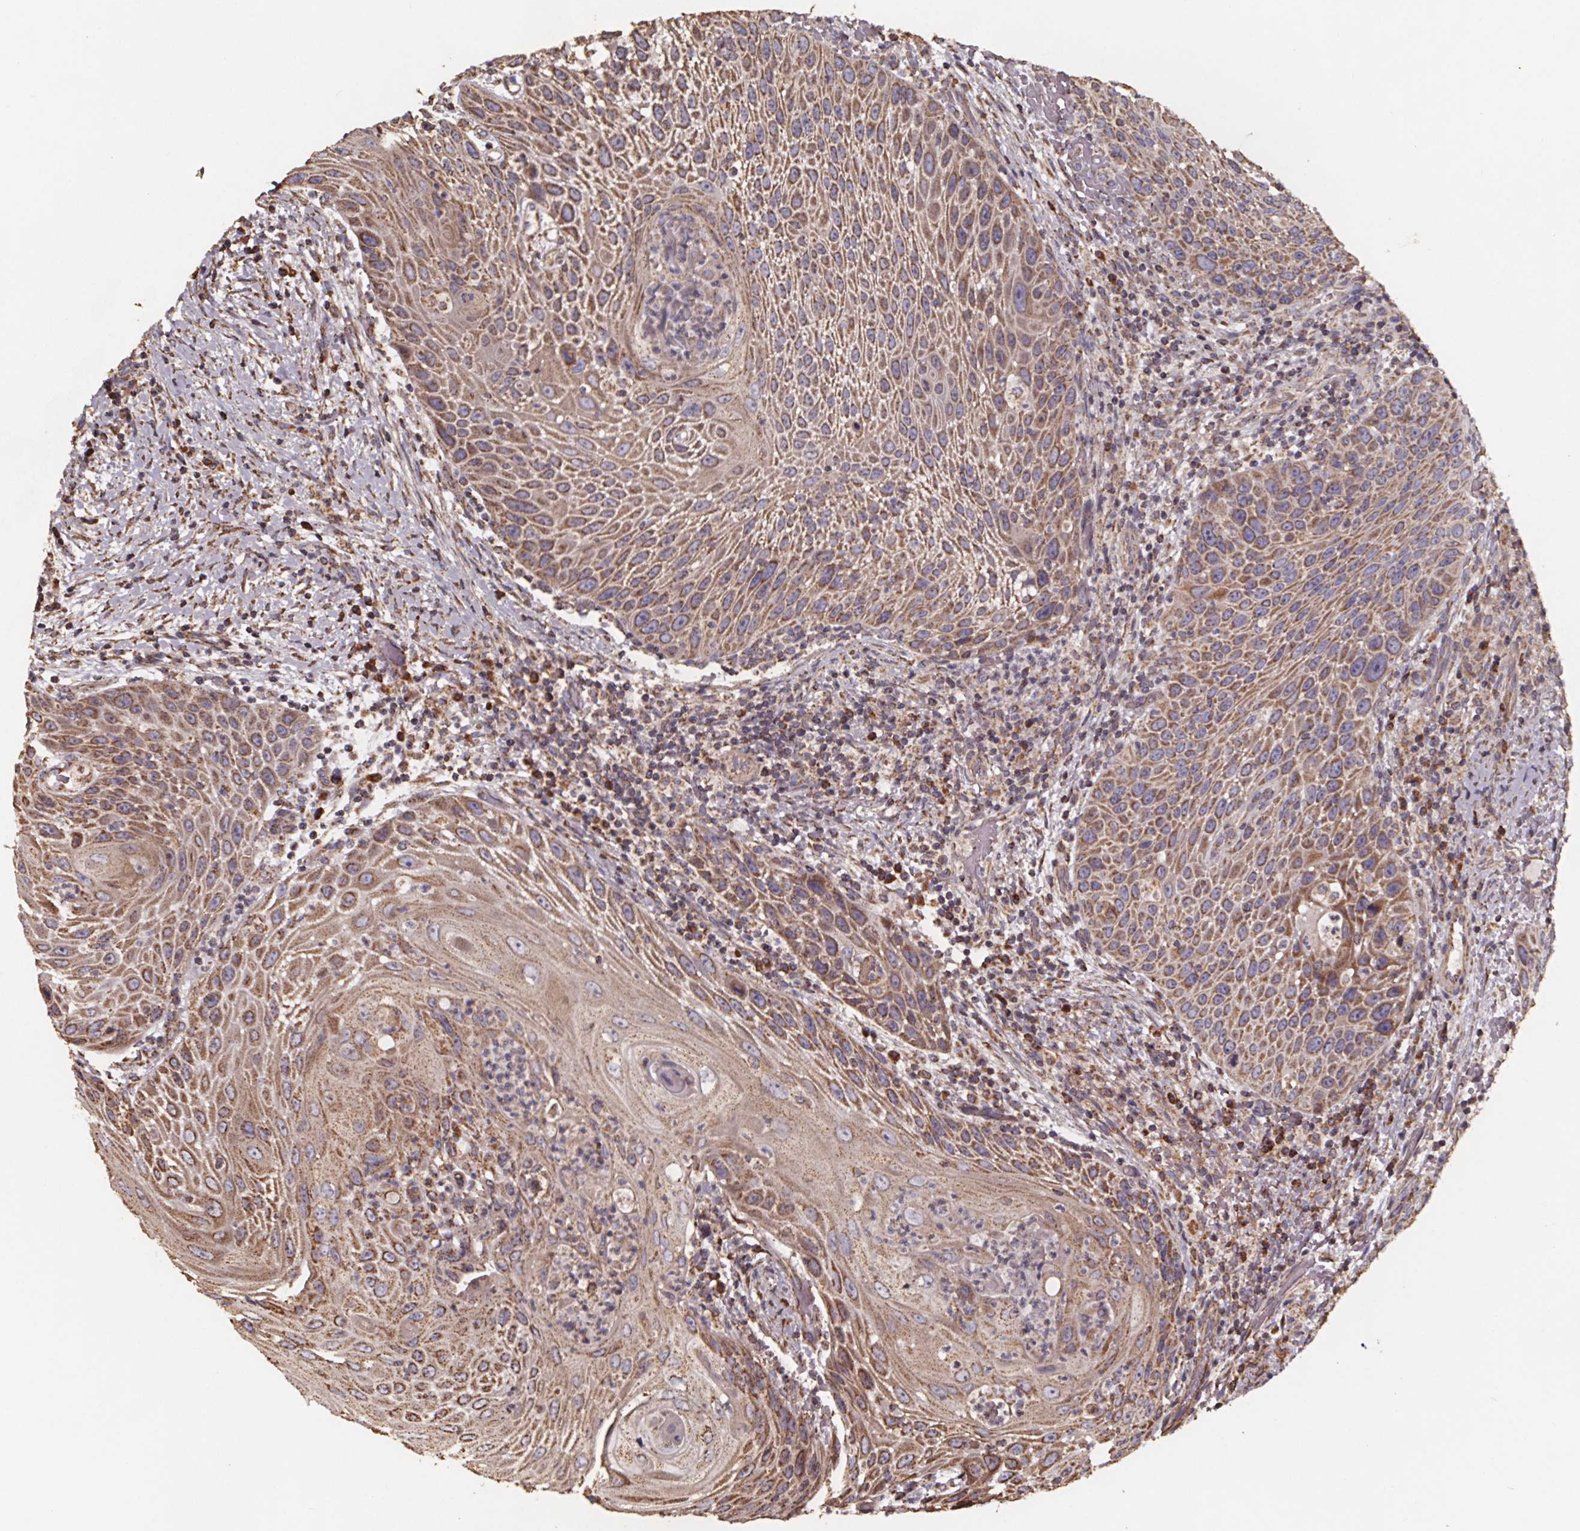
{"staining": {"intensity": "moderate", "quantity": ">75%", "location": "cytoplasmic/membranous"}, "tissue": "head and neck cancer", "cell_type": "Tumor cells", "image_type": "cancer", "snomed": [{"axis": "morphology", "description": "Squamous cell carcinoma, NOS"}, {"axis": "topography", "description": "Head-Neck"}], "caption": "Squamous cell carcinoma (head and neck) stained with a protein marker displays moderate staining in tumor cells.", "gene": "SLC35D2", "patient": {"sex": "male", "age": 69}}